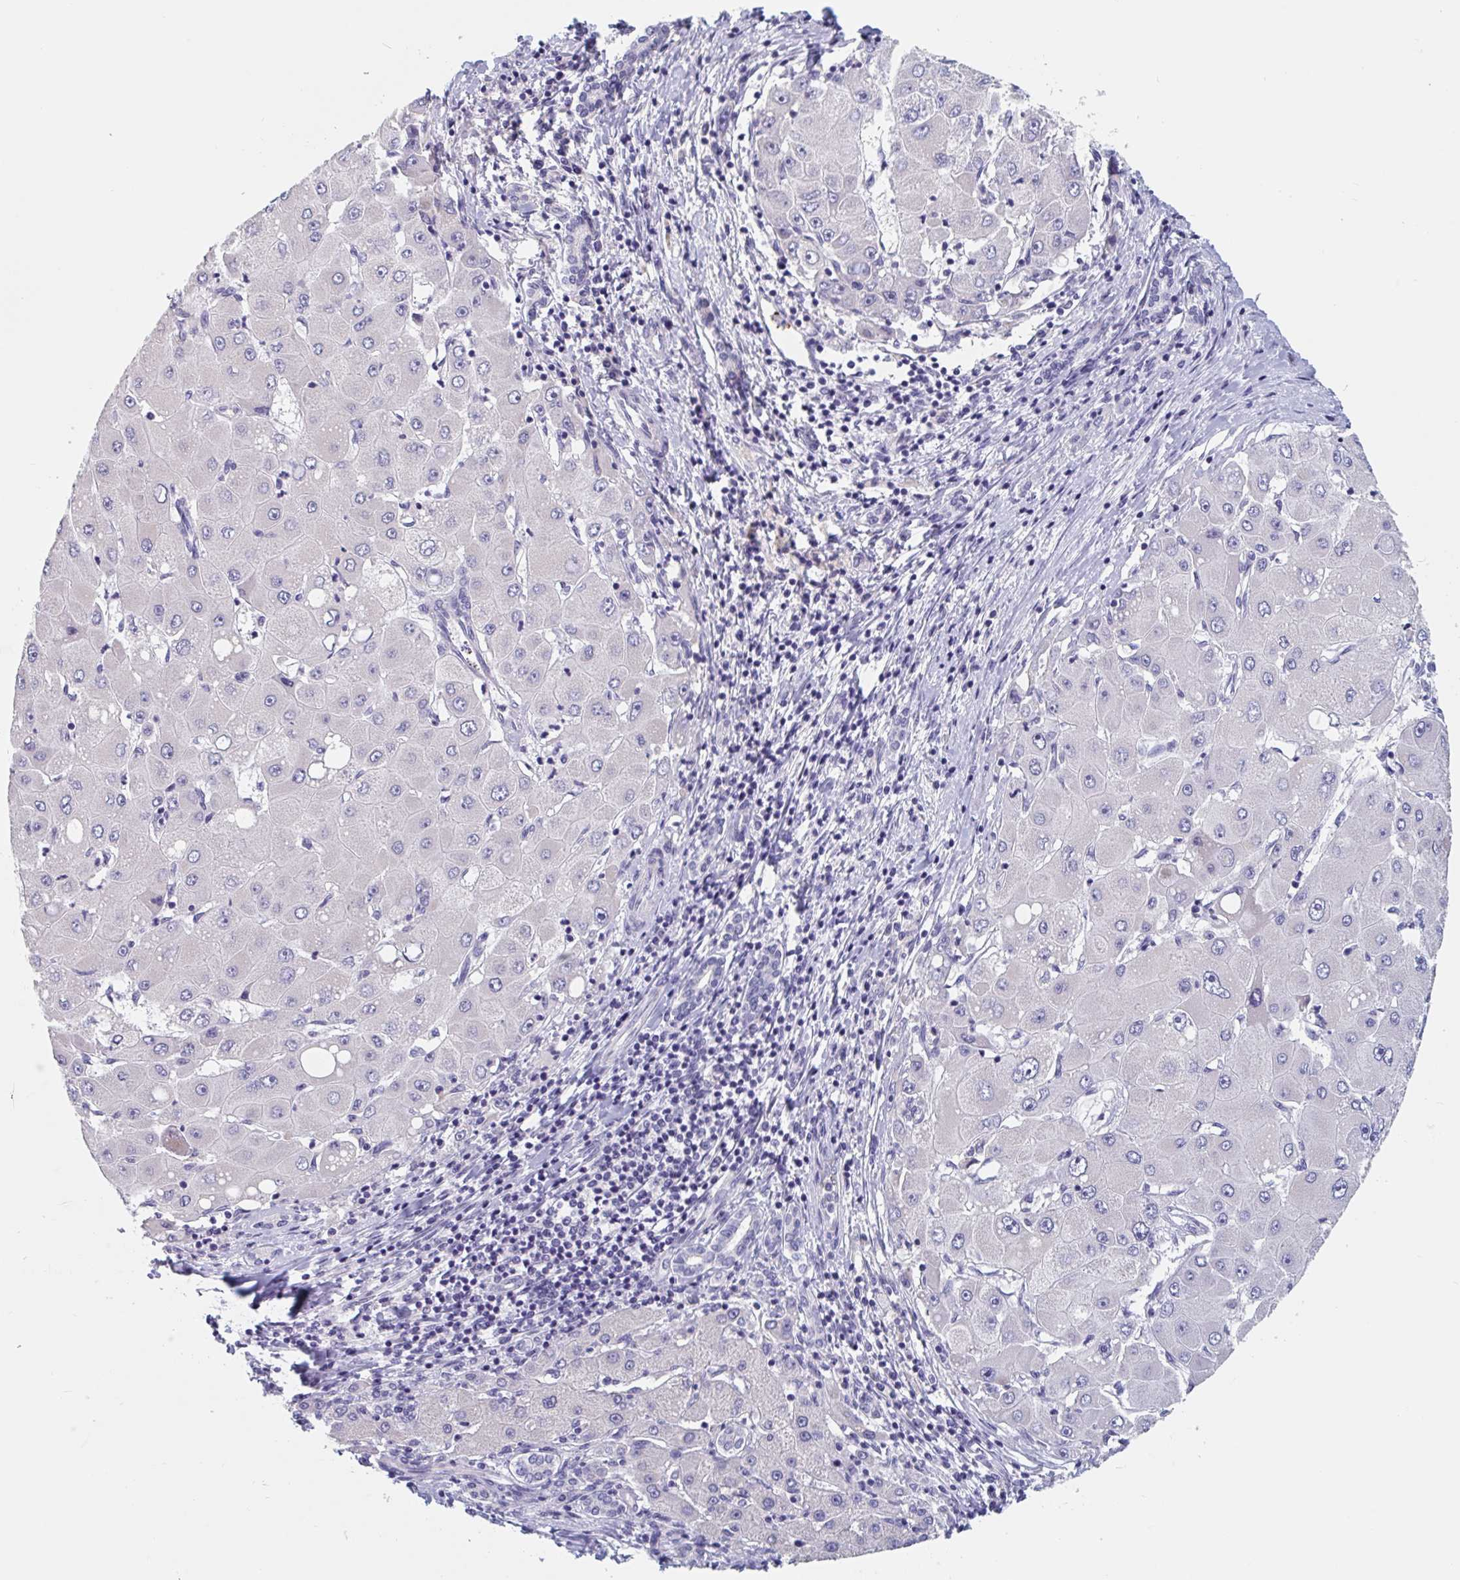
{"staining": {"intensity": "negative", "quantity": "none", "location": "none"}, "tissue": "liver cancer", "cell_type": "Tumor cells", "image_type": "cancer", "snomed": [{"axis": "morphology", "description": "Carcinoma, Hepatocellular, NOS"}, {"axis": "topography", "description": "Liver"}], "caption": "IHC of human liver cancer (hepatocellular carcinoma) demonstrates no positivity in tumor cells.", "gene": "ABHD16A", "patient": {"sex": "male", "age": 40}}